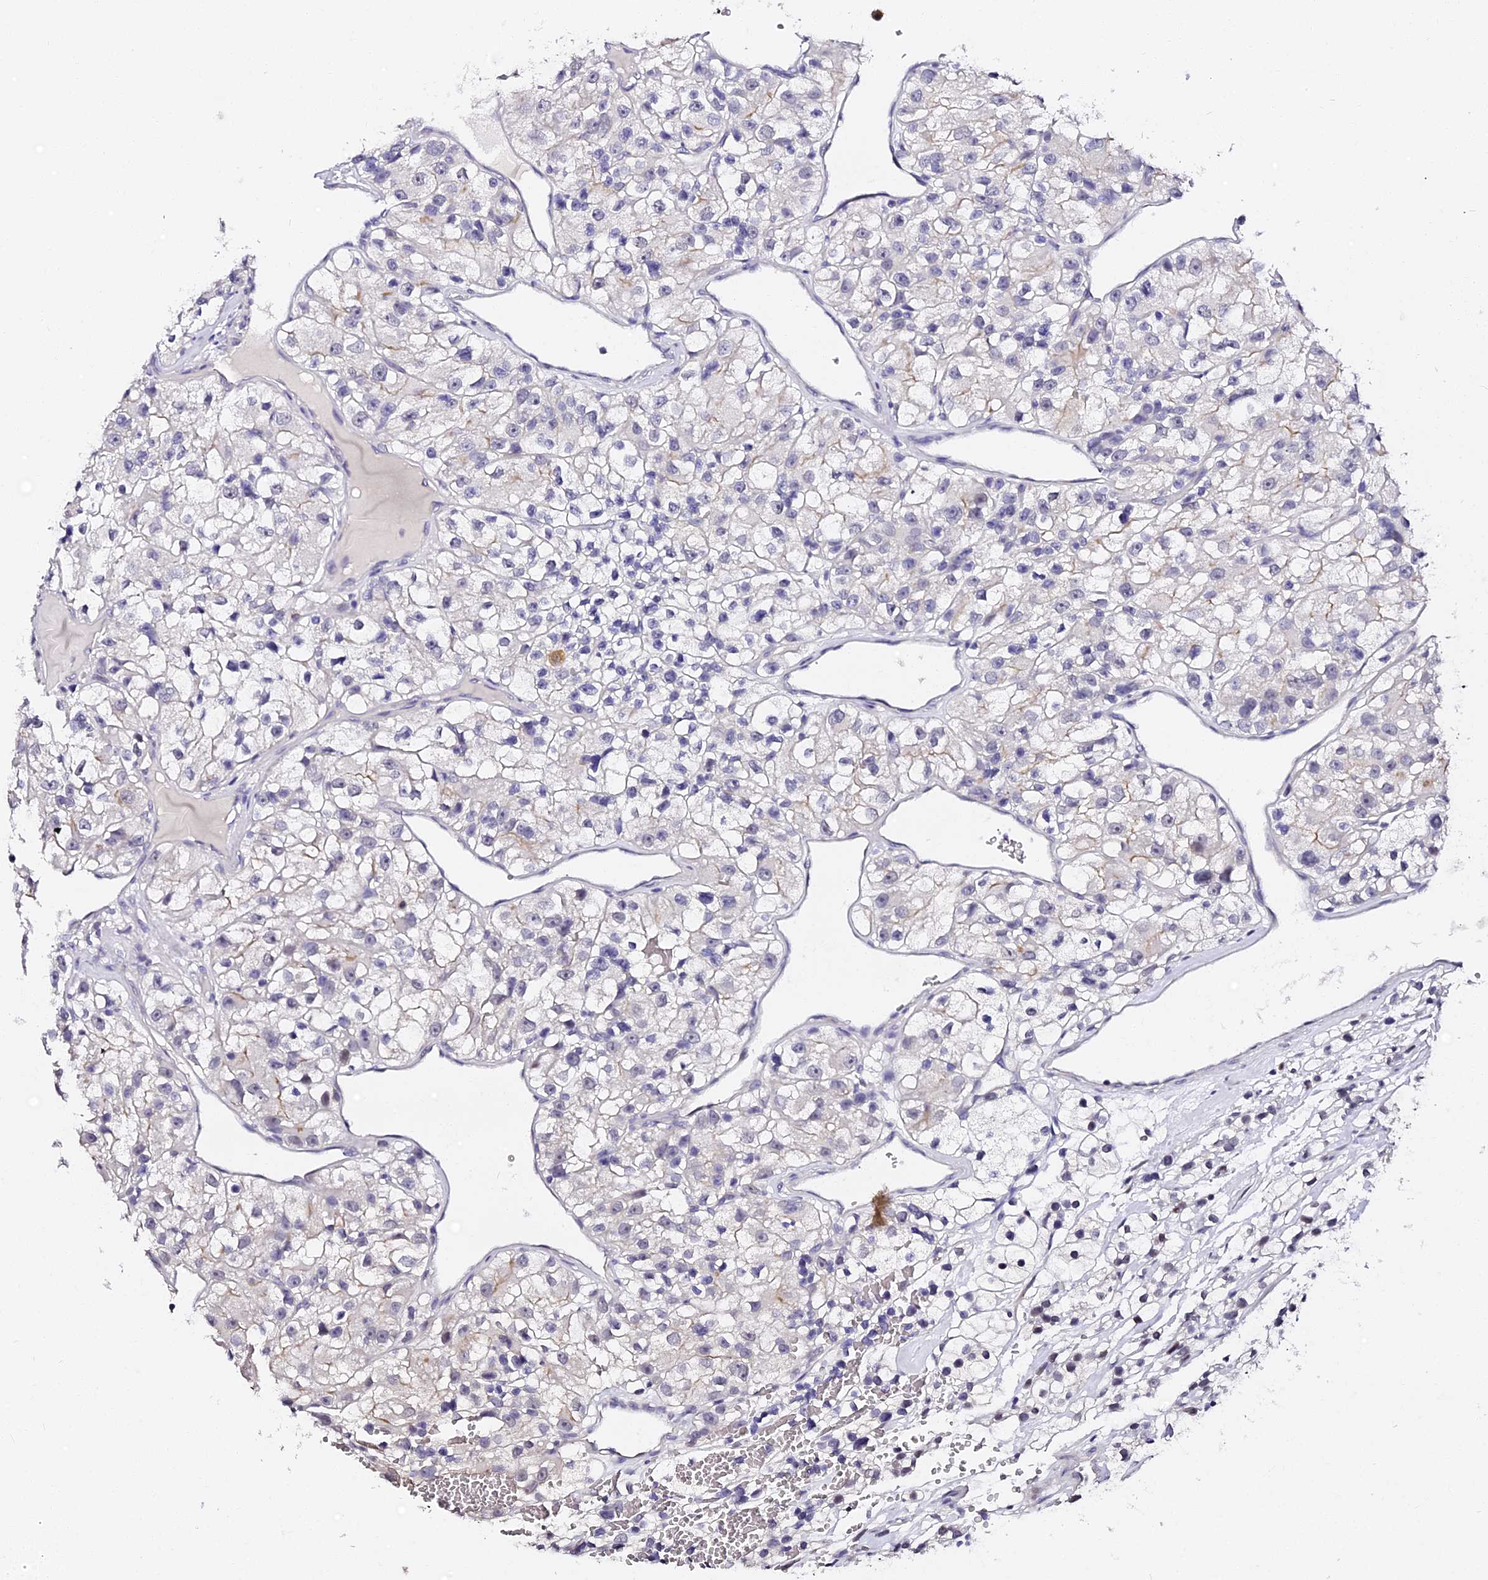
{"staining": {"intensity": "negative", "quantity": "none", "location": "none"}, "tissue": "renal cancer", "cell_type": "Tumor cells", "image_type": "cancer", "snomed": [{"axis": "morphology", "description": "Adenocarcinoma, NOS"}, {"axis": "topography", "description": "Kidney"}], "caption": "Protein analysis of adenocarcinoma (renal) demonstrates no significant staining in tumor cells.", "gene": "VPS33B", "patient": {"sex": "female", "age": 57}}